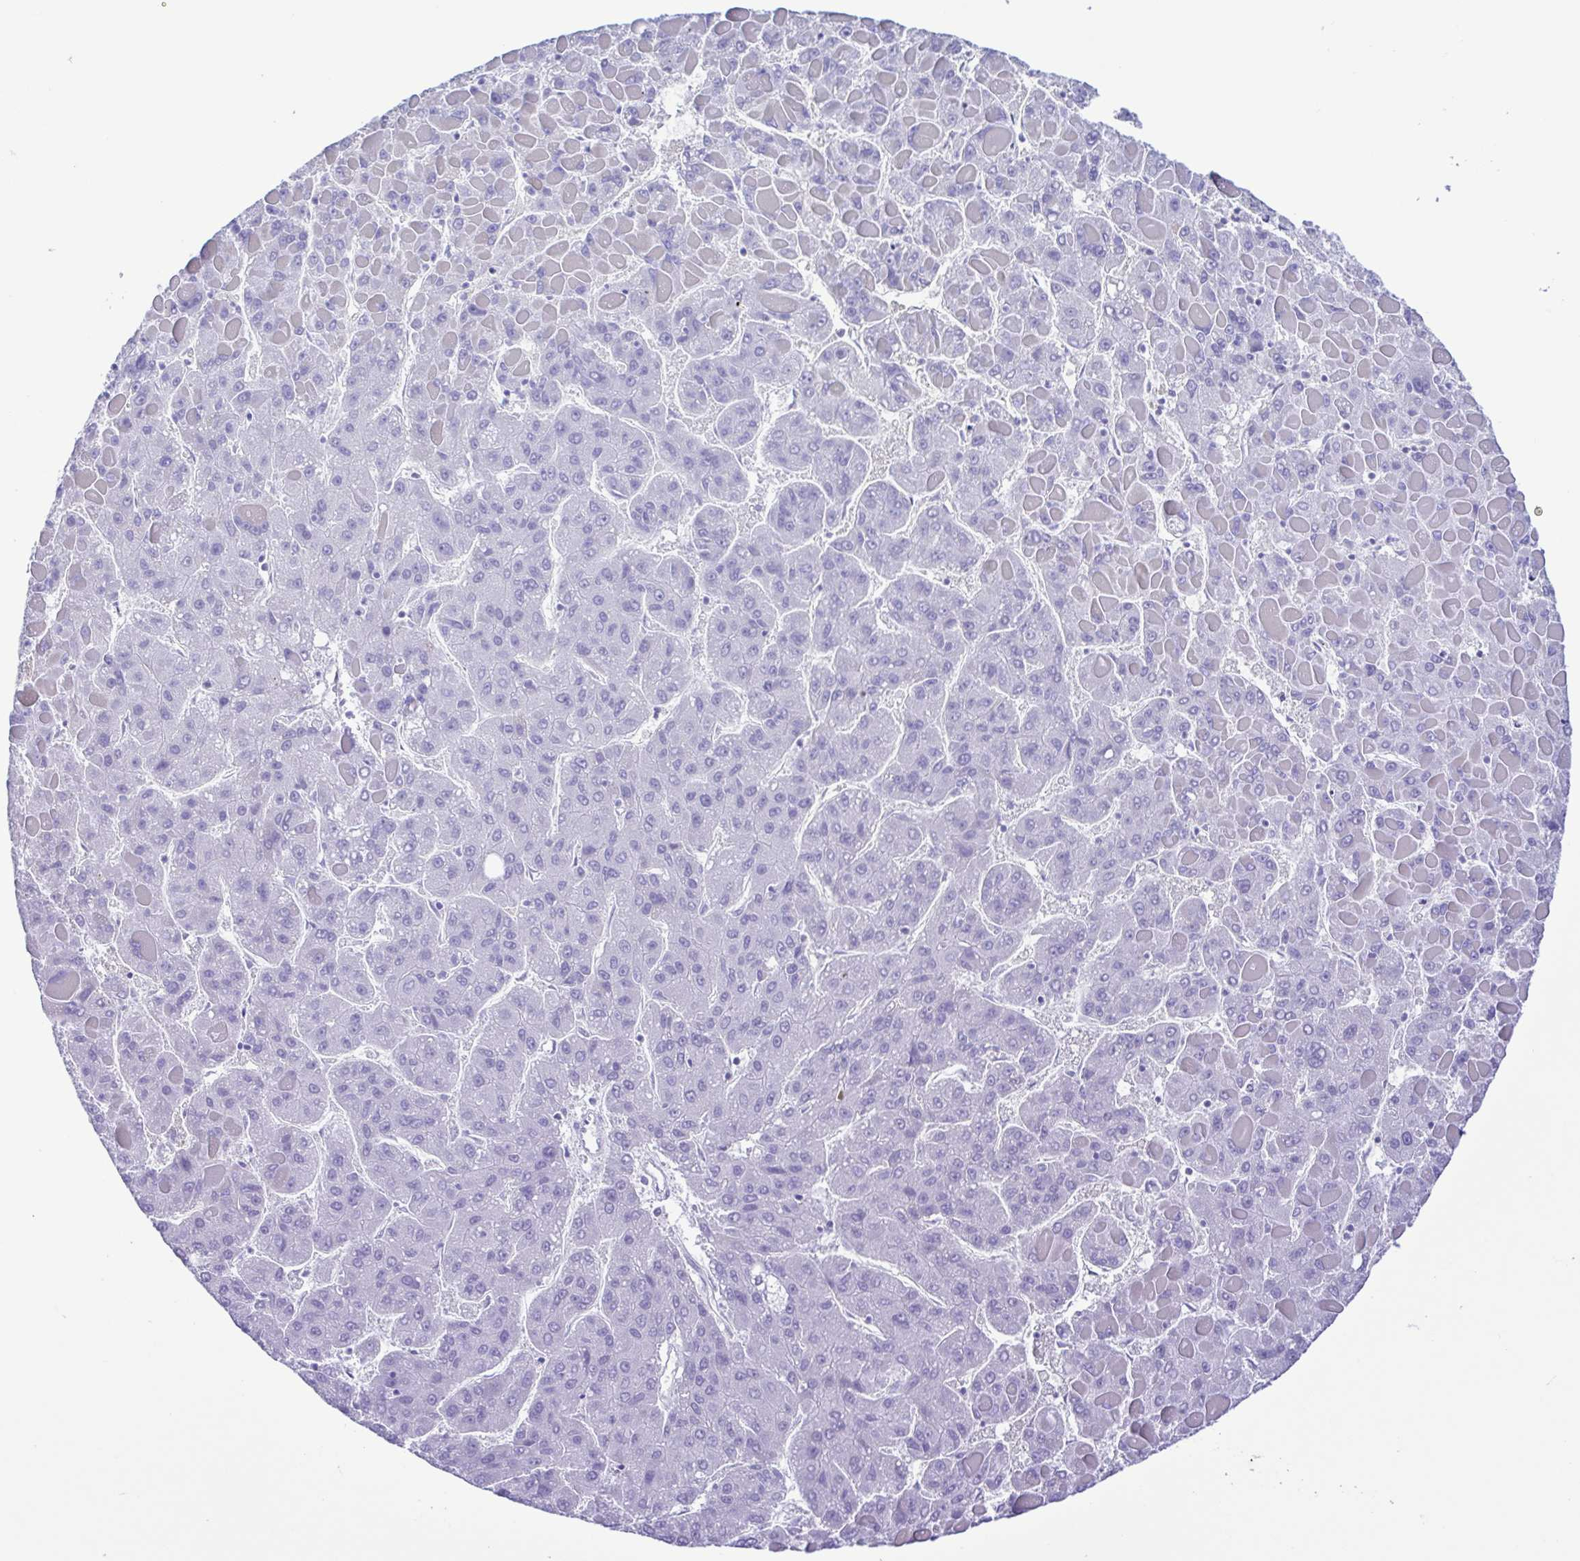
{"staining": {"intensity": "negative", "quantity": "none", "location": "none"}, "tissue": "liver cancer", "cell_type": "Tumor cells", "image_type": "cancer", "snomed": [{"axis": "morphology", "description": "Carcinoma, Hepatocellular, NOS"}, {"axis": "topography", "description": "Liver"}], "caption": "This is an immunohistochemistry (IHC) photomicrograph of hepatocellular carcinoma (liver). There is no staining in tumor cells.", "gene": "CYP17A1", "patient": {"sex": "female", "age": 82}}